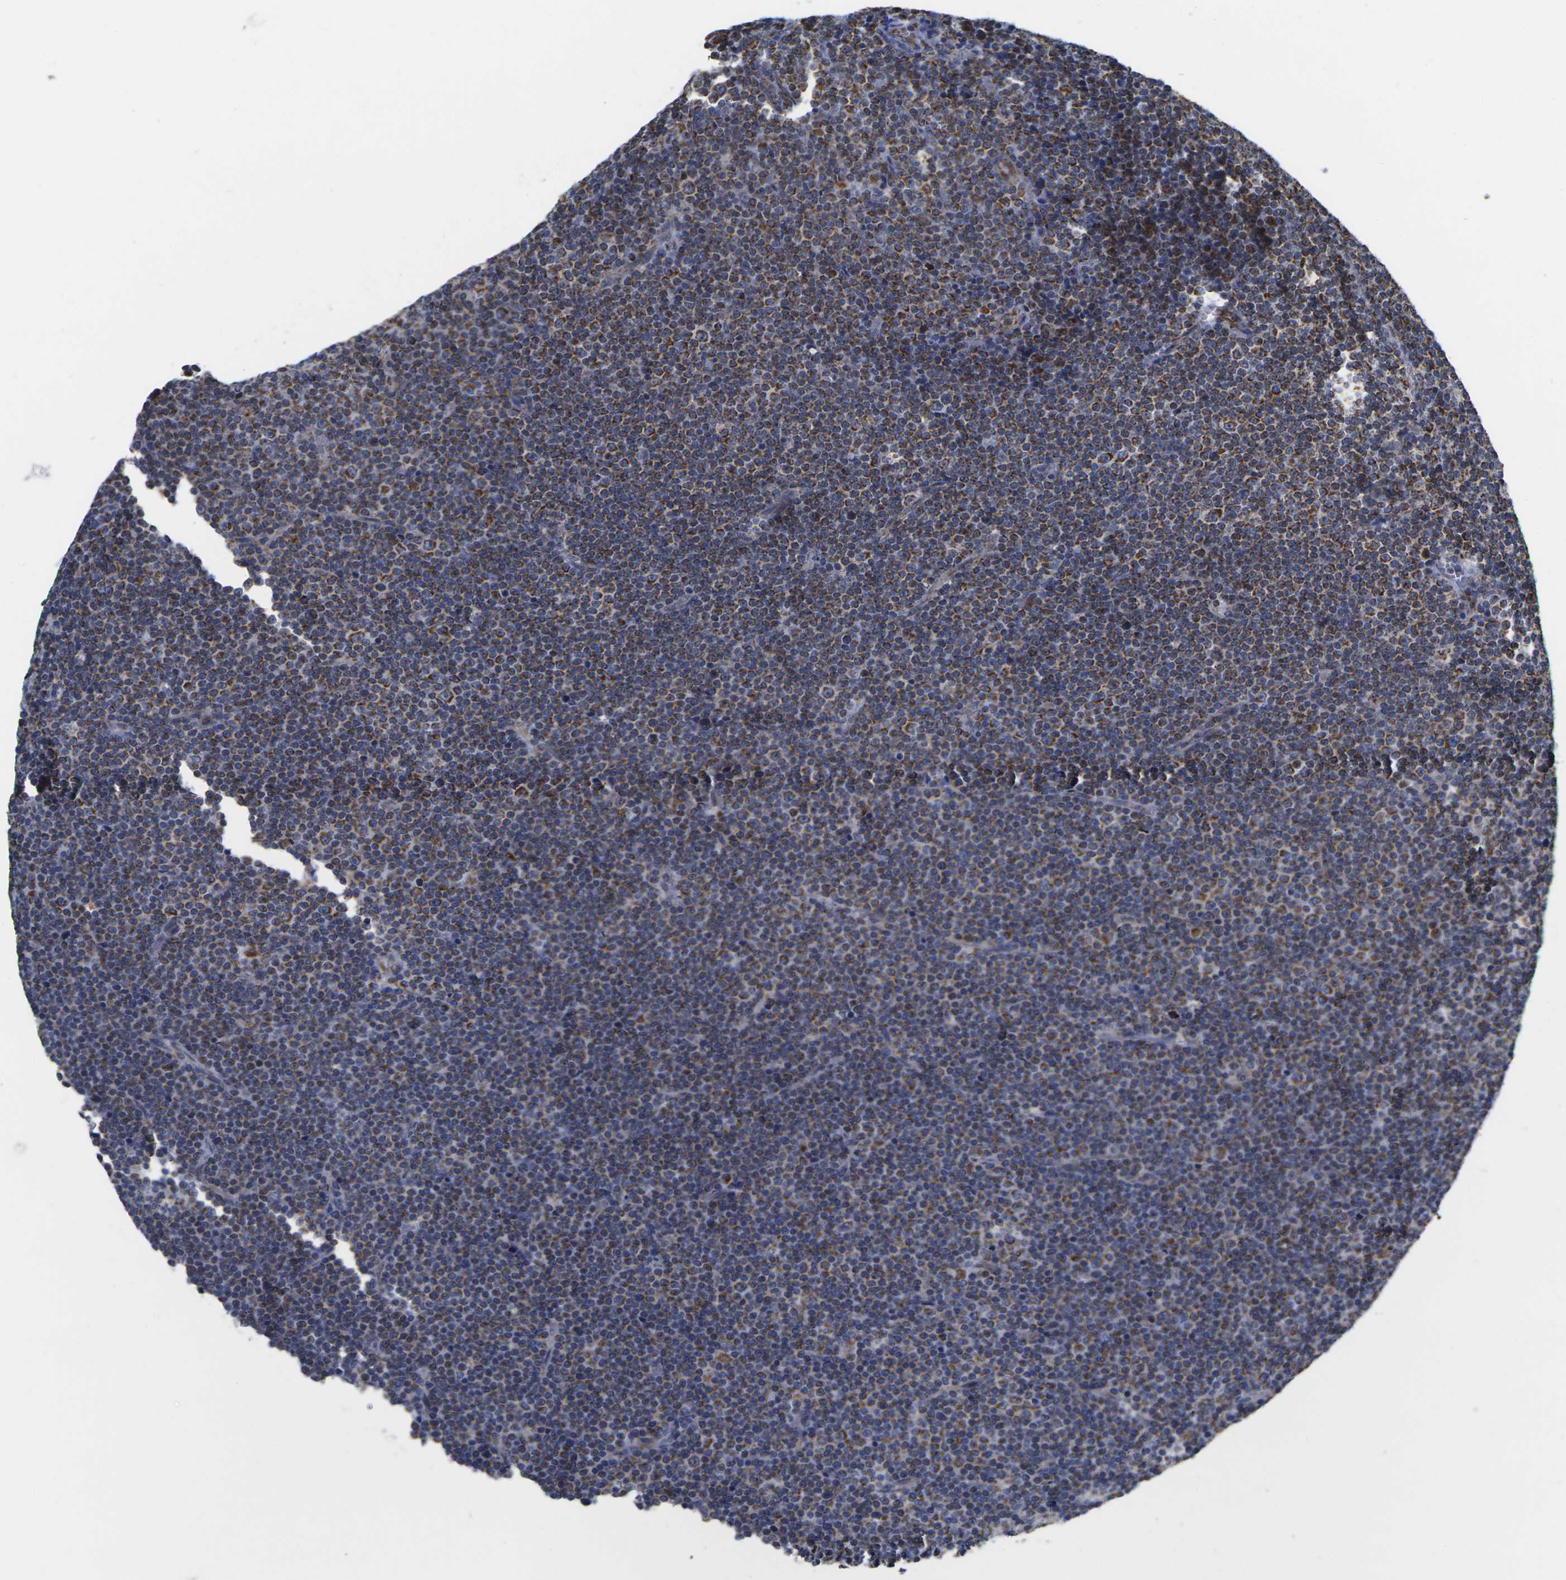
{"staining": {"intensity": "strong", "quantity": "25%-75%", "location": "cytoplasmic/membranous"}, "tissue": "lymphoma", "cell_type": "Tumor cells", "image_type": "cancer", "snomed": [{"axis": "morphology", "description": "Malignant lymphoma, non-Hodgkin's type, Low grade"}, {"axis": "topography", "description": "Lymph node"}], "caption": "Lymphoma was stained to show a protein in brown. There is high levels of strong cytoplasmic/membranous positivity in approximately 25%-75% of tumor cells. The staining is performed using DAB (3,3'-diaminobenzidine) brown chromogen to label protein expression. The nuclei are counter-stained blue using hematoxylin.", "gene": "P2RY11", "patient": {"sex": "female", "age": 67}}